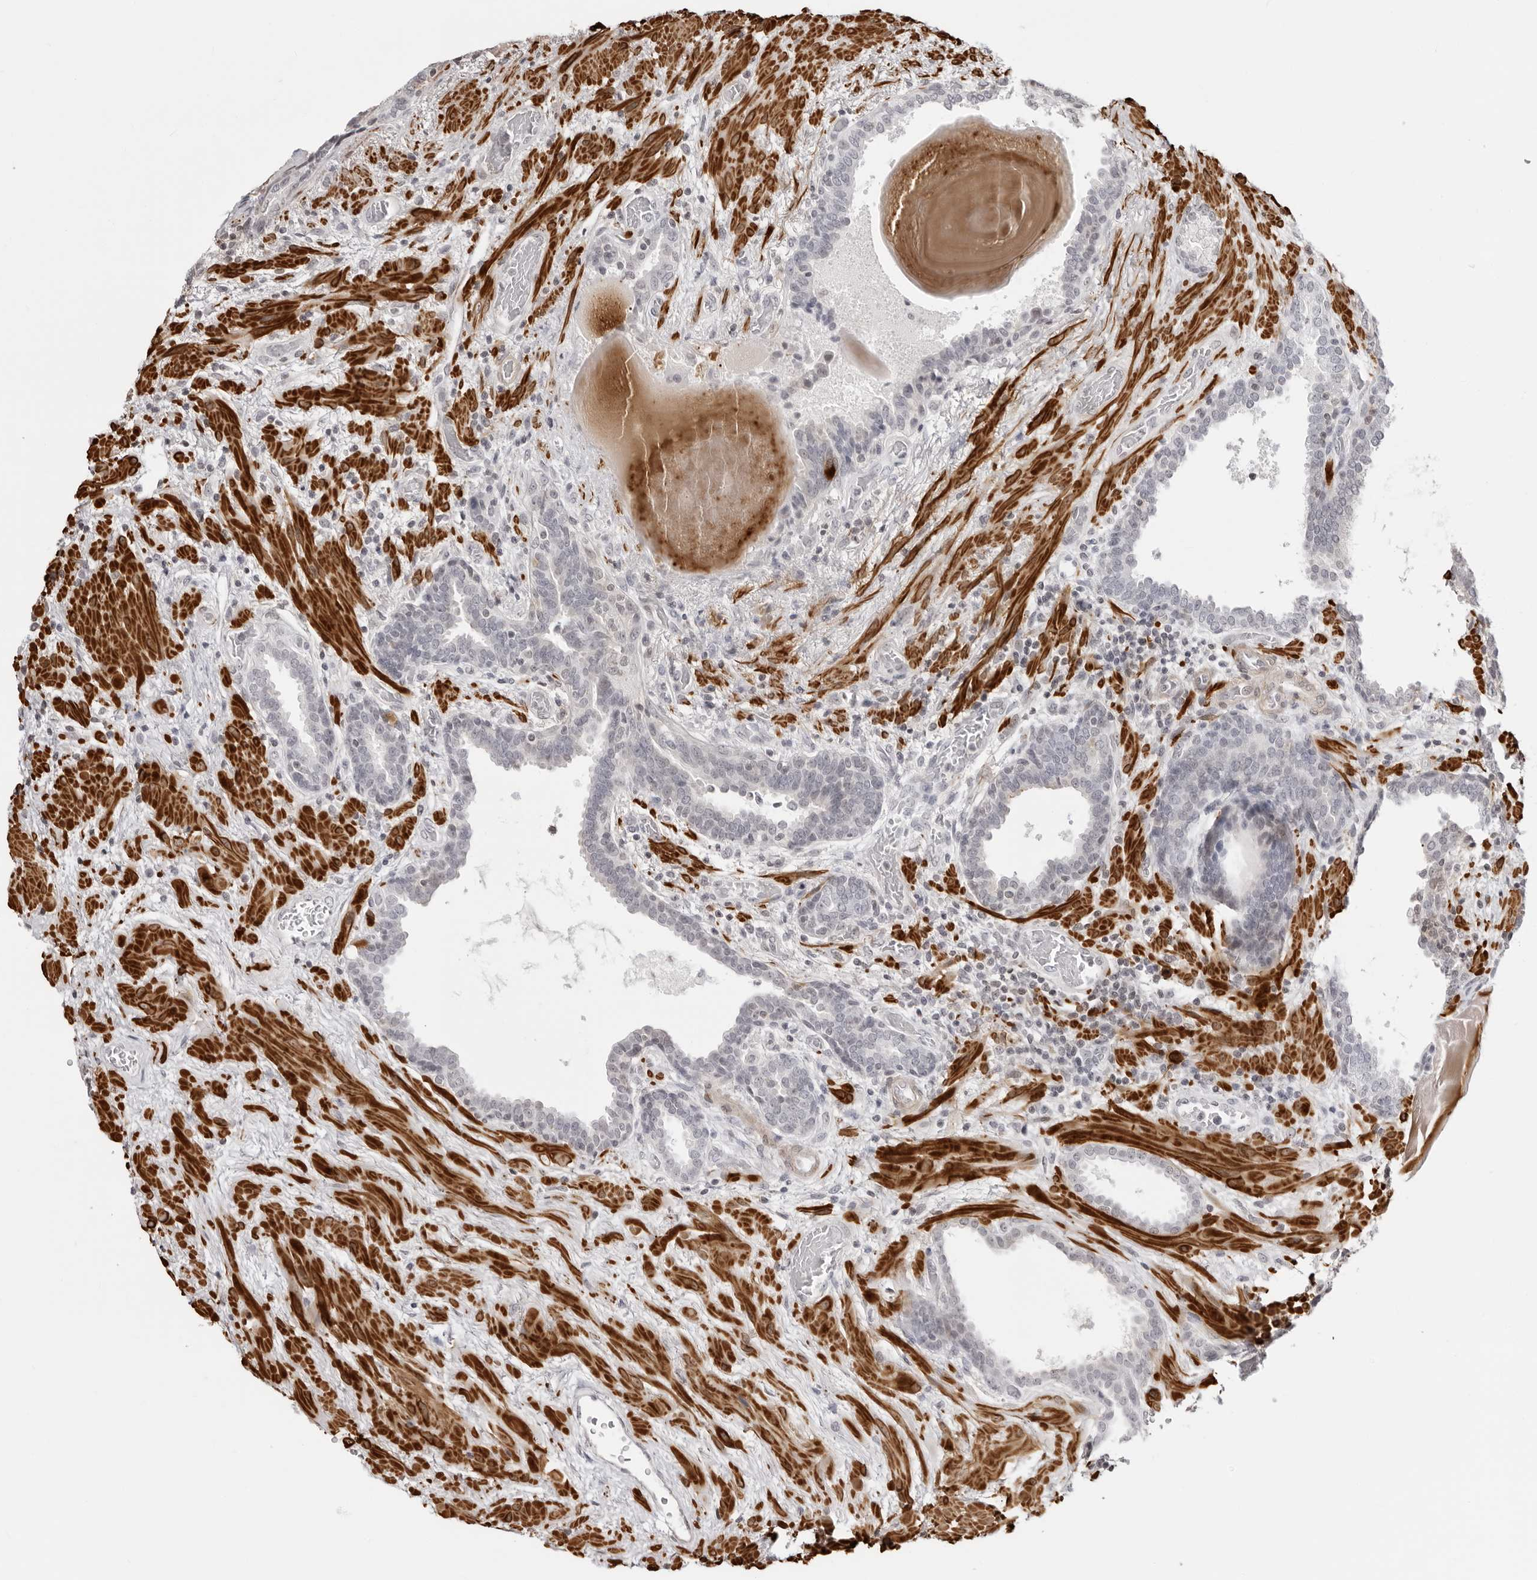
{"staining": {"intensity": "negative", "quantity": "none", "location": "none"}, "tissue": "prostate", "cell_type": "Glandular cells", "image_type": "normal", "snomed": [{"axis": "morphology", "description": "Normal tissue, NOS"}, {"axis": "topography", "description": "Prostate"}], "caption": "An immunohistochemistry photomicrograph of normal prostate is shown. There is no staining in glandular cells of prostate.", "gene": "UNK", "patient": {"sex": "male", "age": 48}}